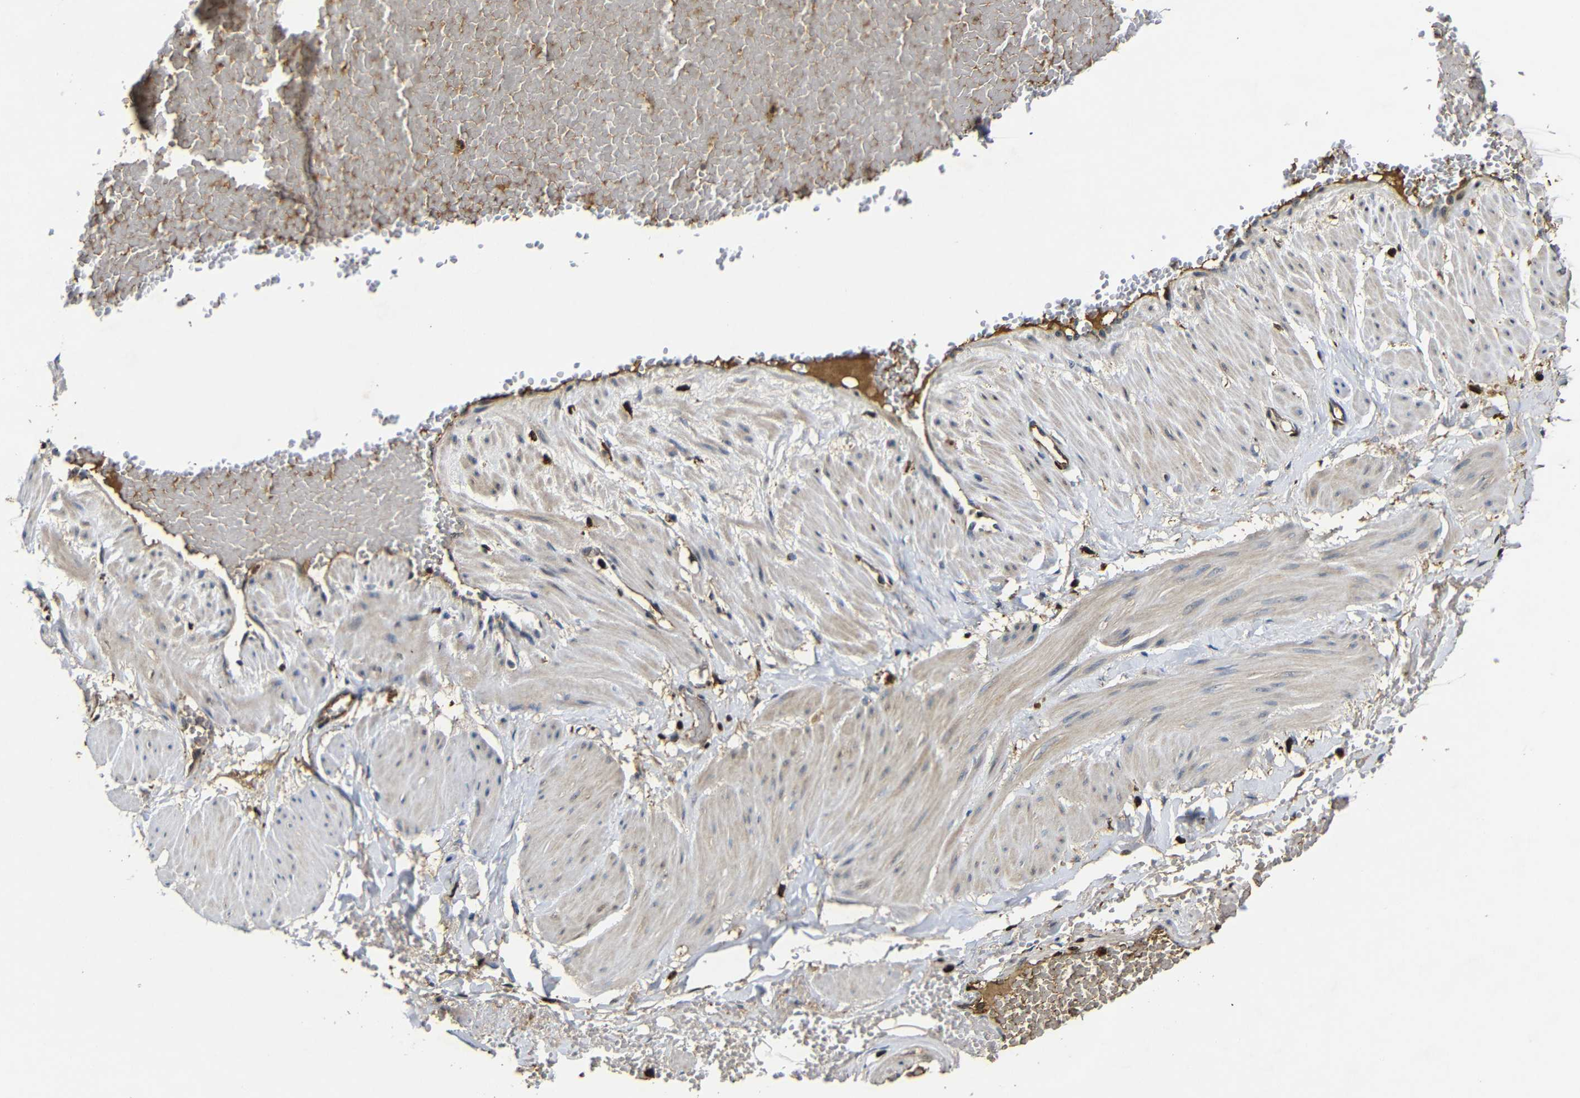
{"staining": {"intensity": "weak", "quantity": ">75%", "location": "cytoplasmic/membranous"}, "tissue": "adipose tissue", "cell_type": "Adipocytes", "image_type": "normal", "snomed": [{"axis": "morphology", "description": "Normal tissue, NOS"}, {"axis": "topography", "description": "Soft tissue"}, {"axis": "topography", "description": "Vascular tissue"}], "caption": "Immunohistochemical staining of unremarkable human adipose tissue shows low levels of weak cytoplasmic/membranous staining in about >75% of adipocytes.", "gene": "MYC", "patient": {"sex": "female", "age": 35}}